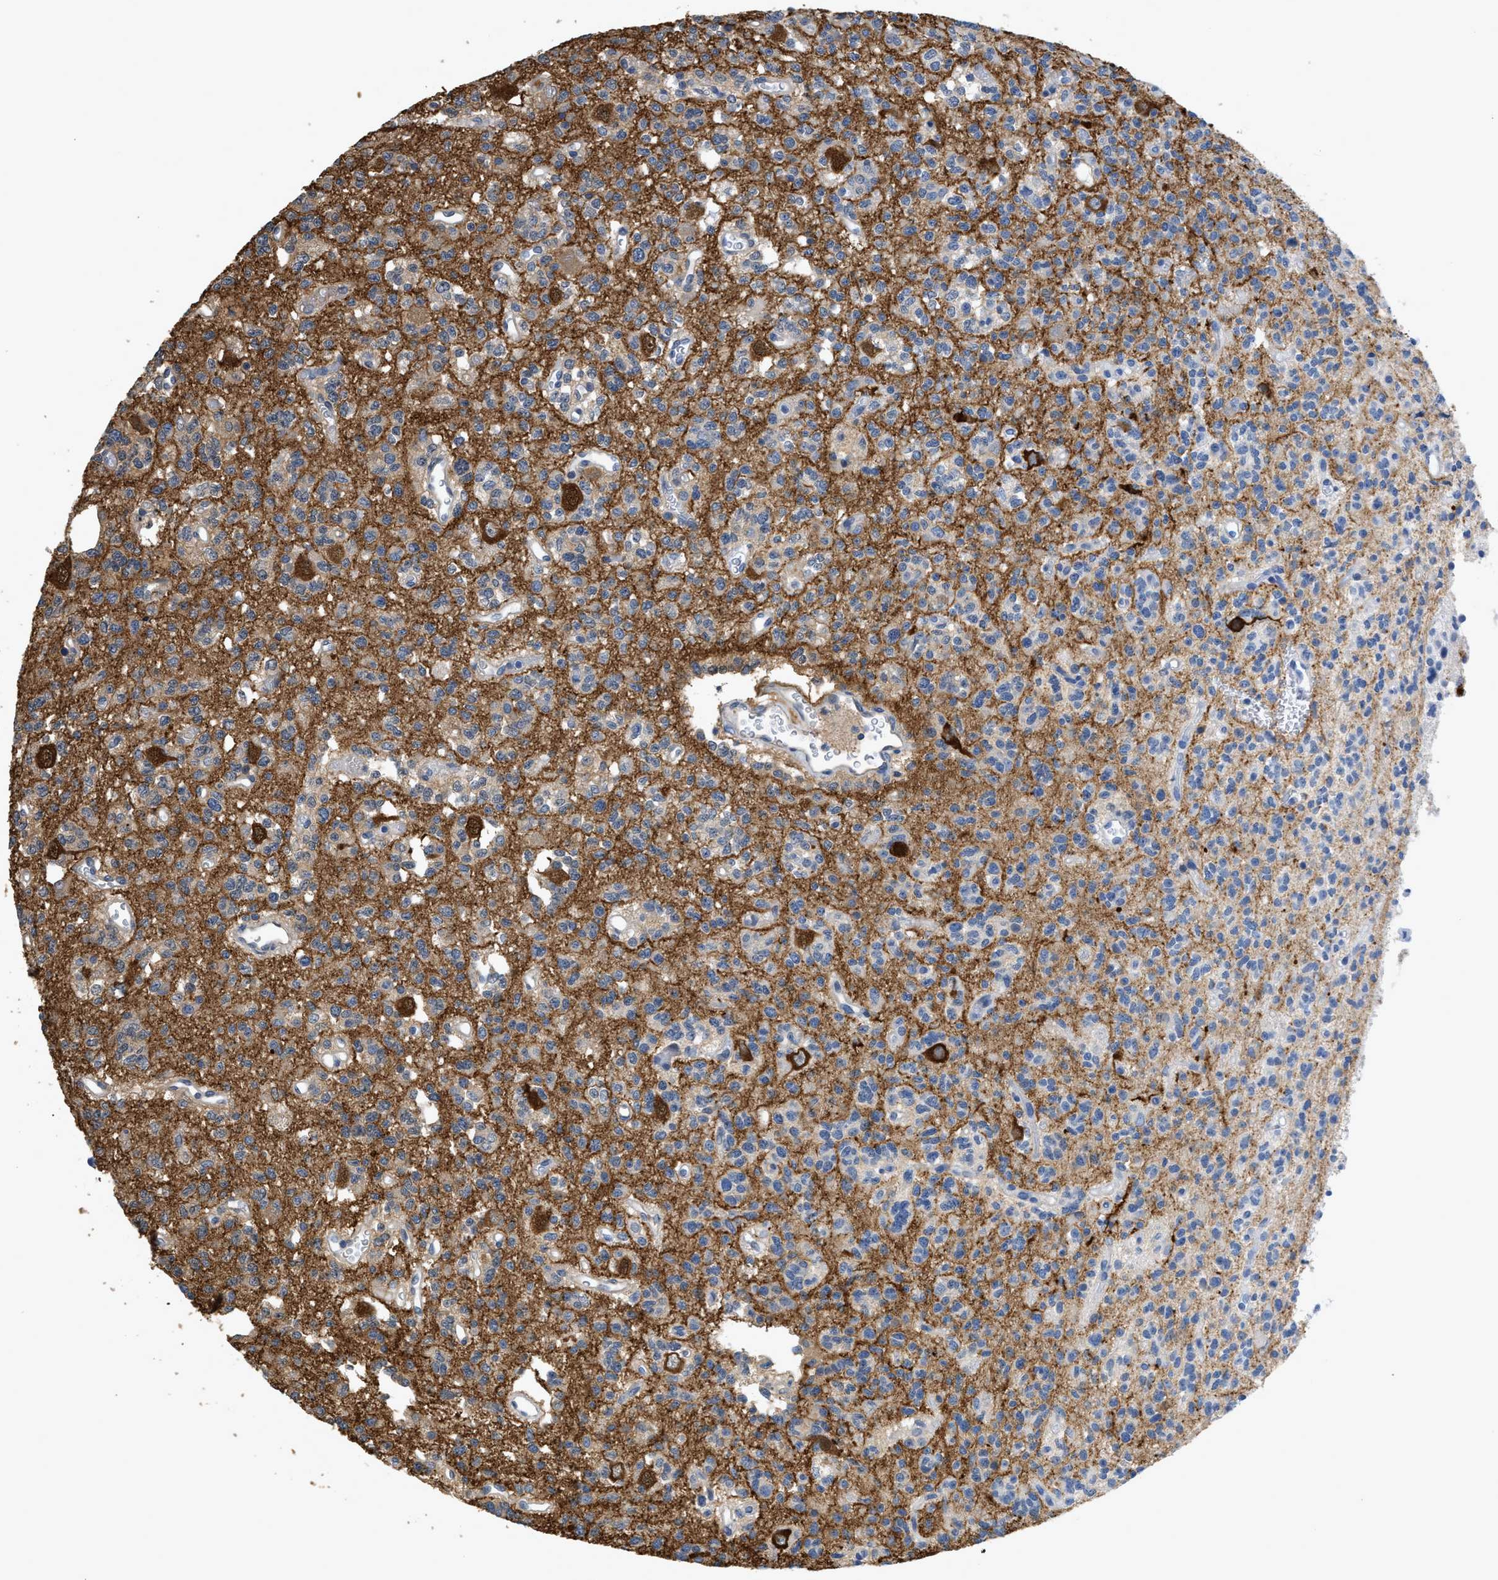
{"staining": {"intensity": "weak", "quantity": "25%-75%", "location": "cytoplasmic/membranous"}, "tissue": "glioma", "cell_type": "Tumor cells", "image_type": "cancer", "snomed": [{"axis": "morphology", "description": "Glioma, malignant, Low grade"}, {"axis": "topography", "description": "Brain"}], "caption": "High-power microscopy captured an IHC photomicrograph of low-grade glioma (malignant), revealing weak cytoplasmic/membranous staining in approximately 25%-75% of tumor cells. The staining is performed using DAB (3,3'-diaminobenzidine) brown chromogen to label protein expression. The nuclei are counter-stained blue using hematoxylin.", "gene": "CRYM", "patient": {"sex": "male", "age": 38}}